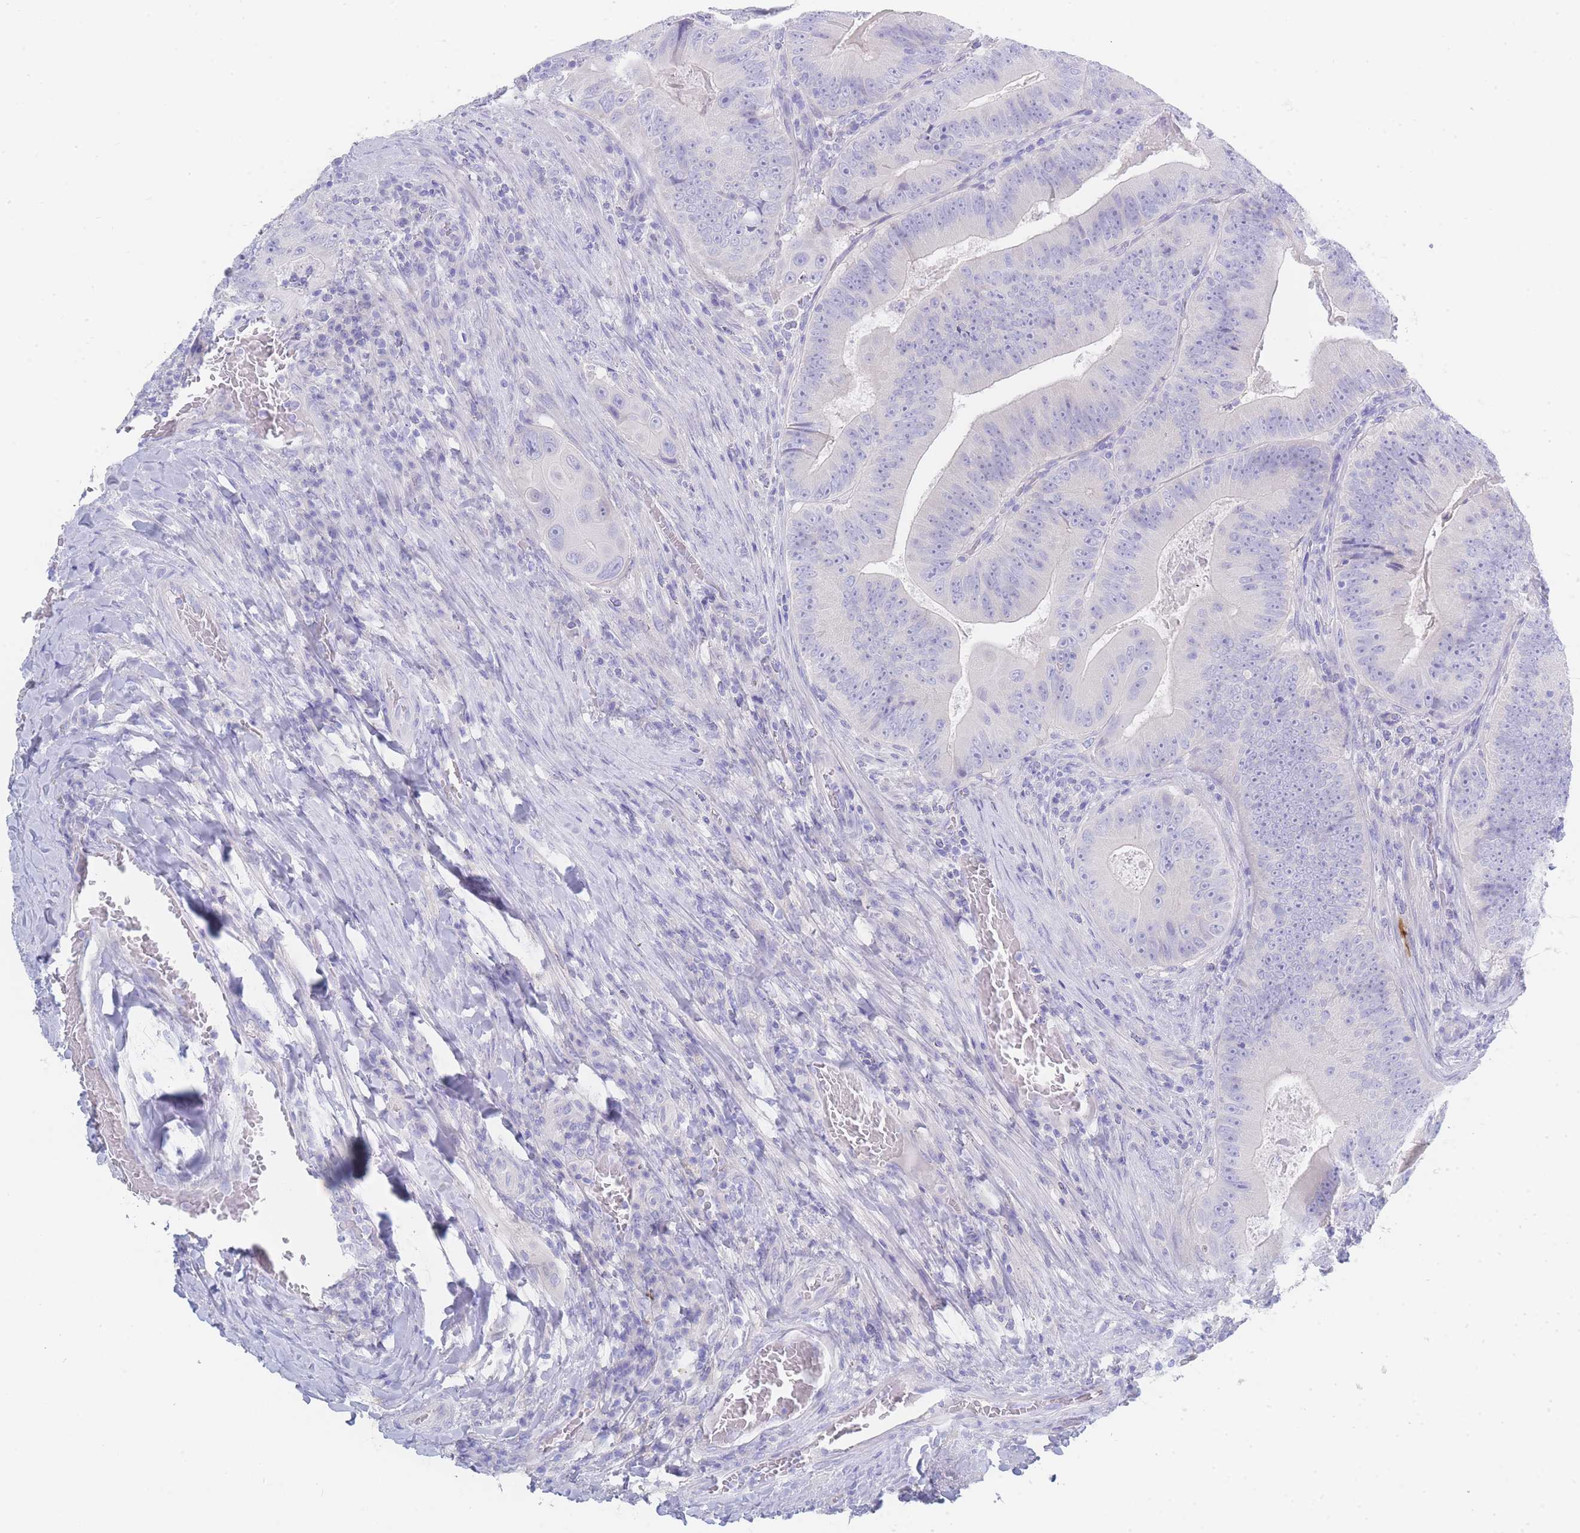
{"staining": {"intensity": "negative", "quantity": "none", "location": "none"}, "tissue": "colorectal cancer", "cell_type": "Tumor cells", "image_type": "cancer", "snomed": [{"axis": "morphology", "description": "Adenocarcinoma, NOS"}, {"axis": "topography", "description": "Colon"}], "caption": "IHC histopathology image of neoplastic tissue: colorectal cancer stained with DAB reveals no significant protein positivity in tumor cells.", "gene": "LZTFL1", "patient": {"sex": "female", "age": 86}}